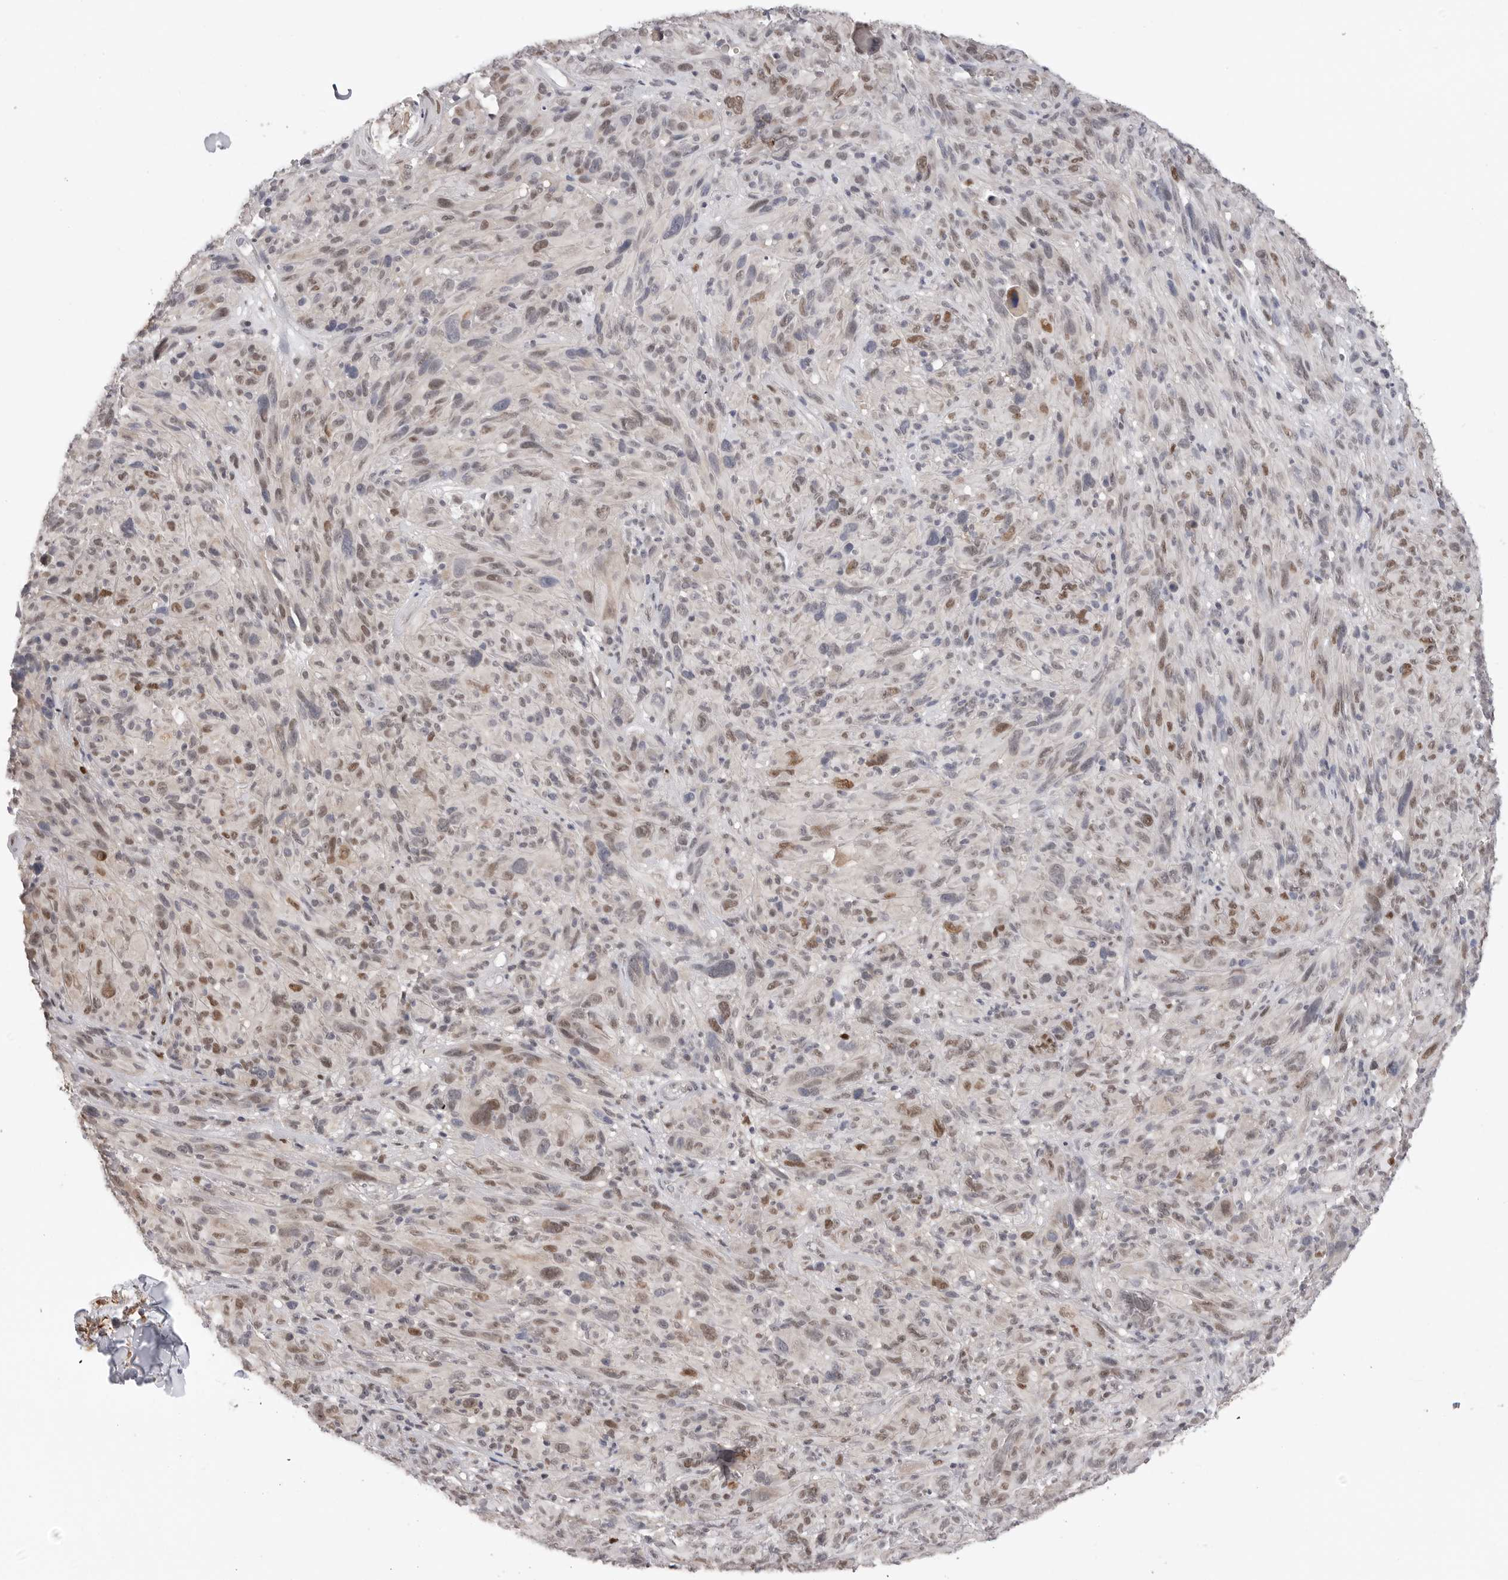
{"staining": {"intensity": "moderate", "quantity": "<25%", "location": "nuclear"}, "tissue": "melanoma", "cell_type": "Tumor cells", "image_type": "cancer", "snomed": [{"axis": "morphology", "description": "Malignant melanoma, NOS"}, {"axis": "topography", "description": "Skin of head"}], "caption": "Human melanoma stained for a protein (brown) demonstrates moderate nuclear positive positivity in about <25% of tumor cells.", "gene": "SMARCC1", "patient": {"sex": "male", "age": 96}}